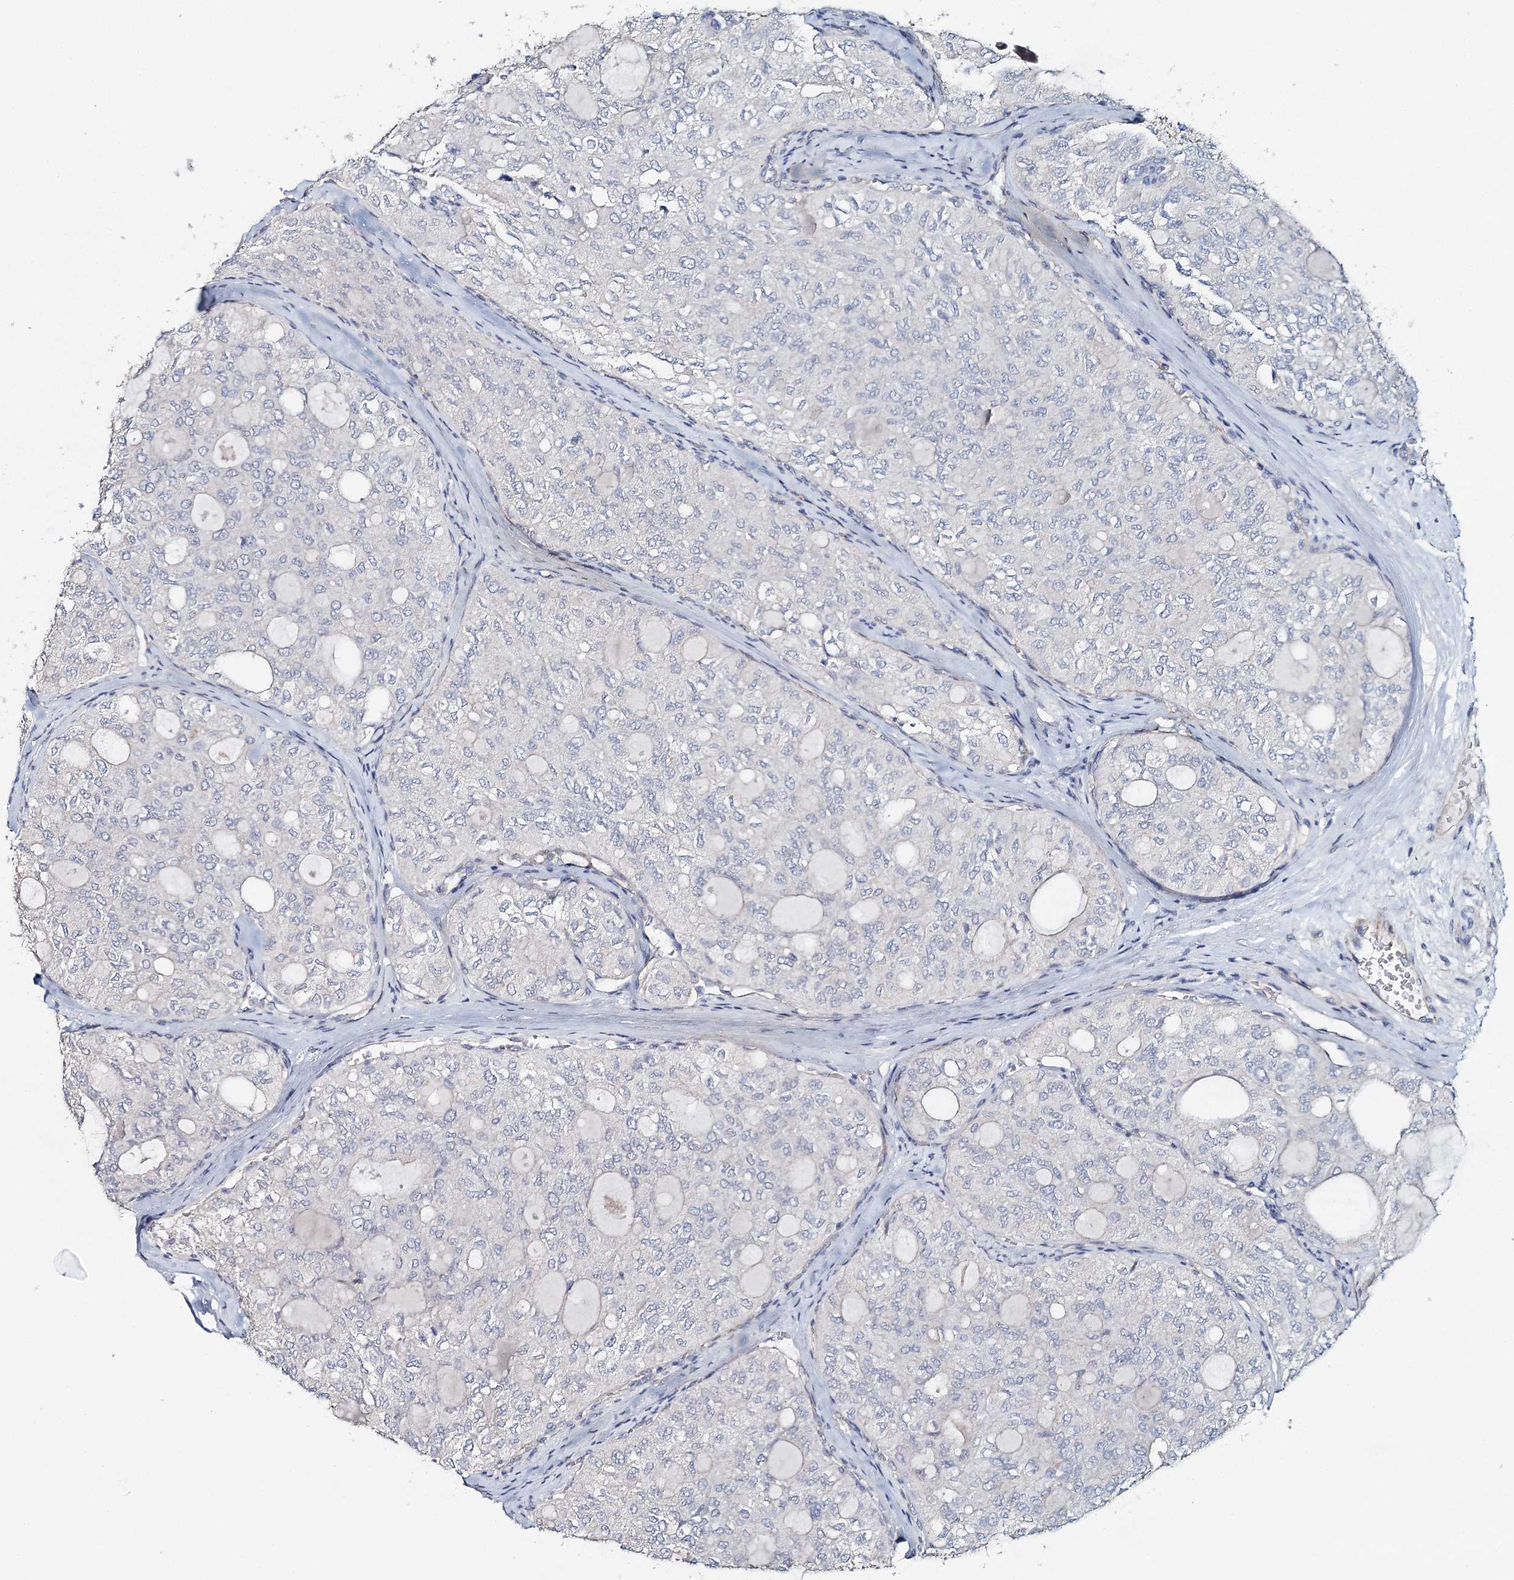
{"staining": {"intensity": "negative", "quantity": "none", "location": "none"}, "tissue": "thyroid cancer", "cell_type": "Tumor cells", "image_type": "cancer", "snomed": [{"axis": "morphology", "description": "Follicular adenoma carcinoma, NOS"}, {"axis": "topography", "description": "Thyroid gland"}], "caption": "DAB immunohistochemical staining of follicular adenoma carcinoma (thyroid) exhibits no significant positivity in tumor cells.", "gene": "SYNPO", "patient": {"sex": "male", "age": 75}}